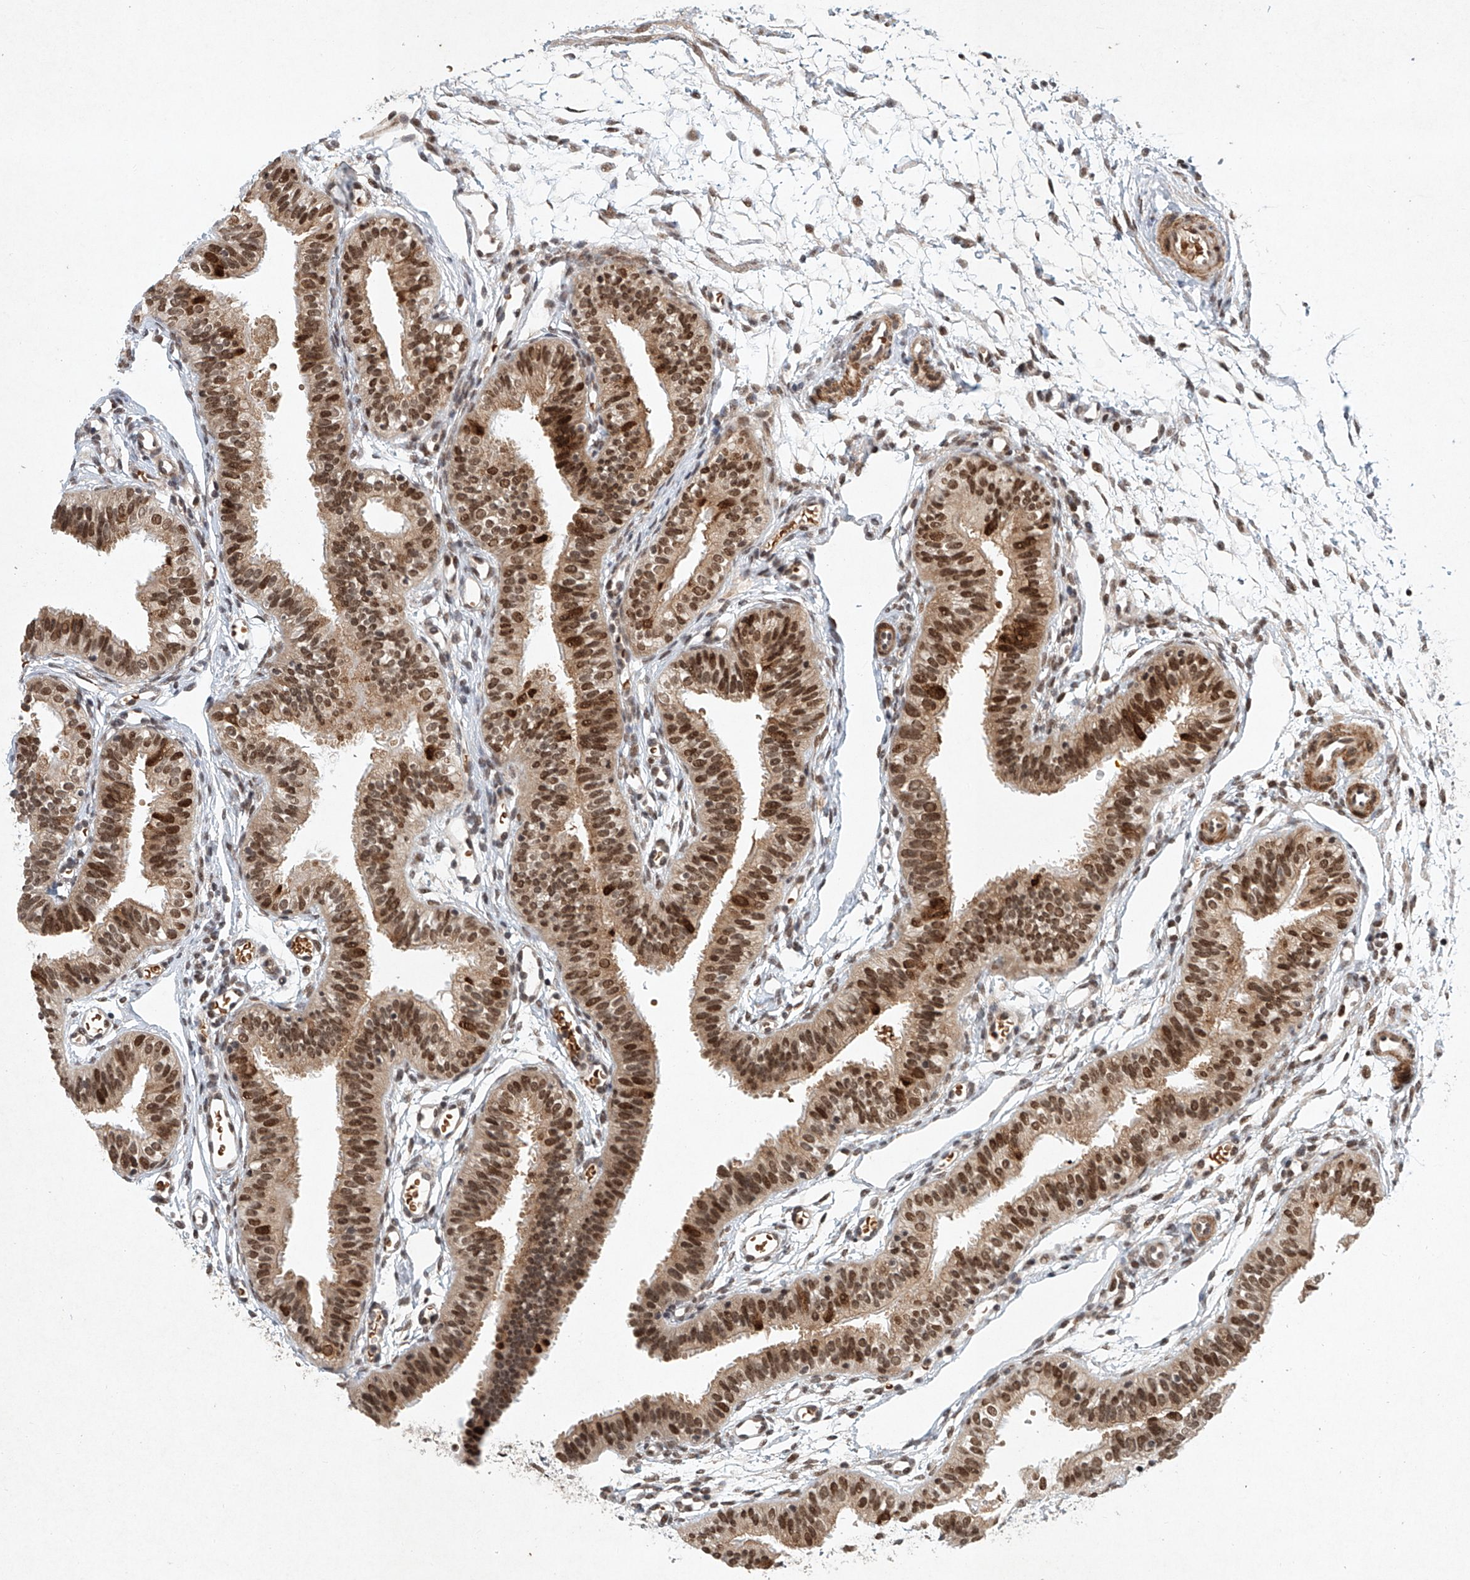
{"staining": {"intensity": "strong", "quantity": ">75%", "location": "nuclear"}, "tissue": "fallopian tube", "cell_type": "Glandular cells", "image_type": "normal", "snomed": [{"axis": "morphology", "description": "Normal tissue, NOS"}, {"axis": "topography", "description": "Fallopian tube"}], "caption": "Immunohistochemical staining of normal human fallopian tube displays high levels of strong nuclear staining in approximately >75% of glandular cells. The protein of interest is shown in brown color, while the nuclei are stained blue.", "gene": "ZNF470", "patient": {"sex": "female", "age": 35}}